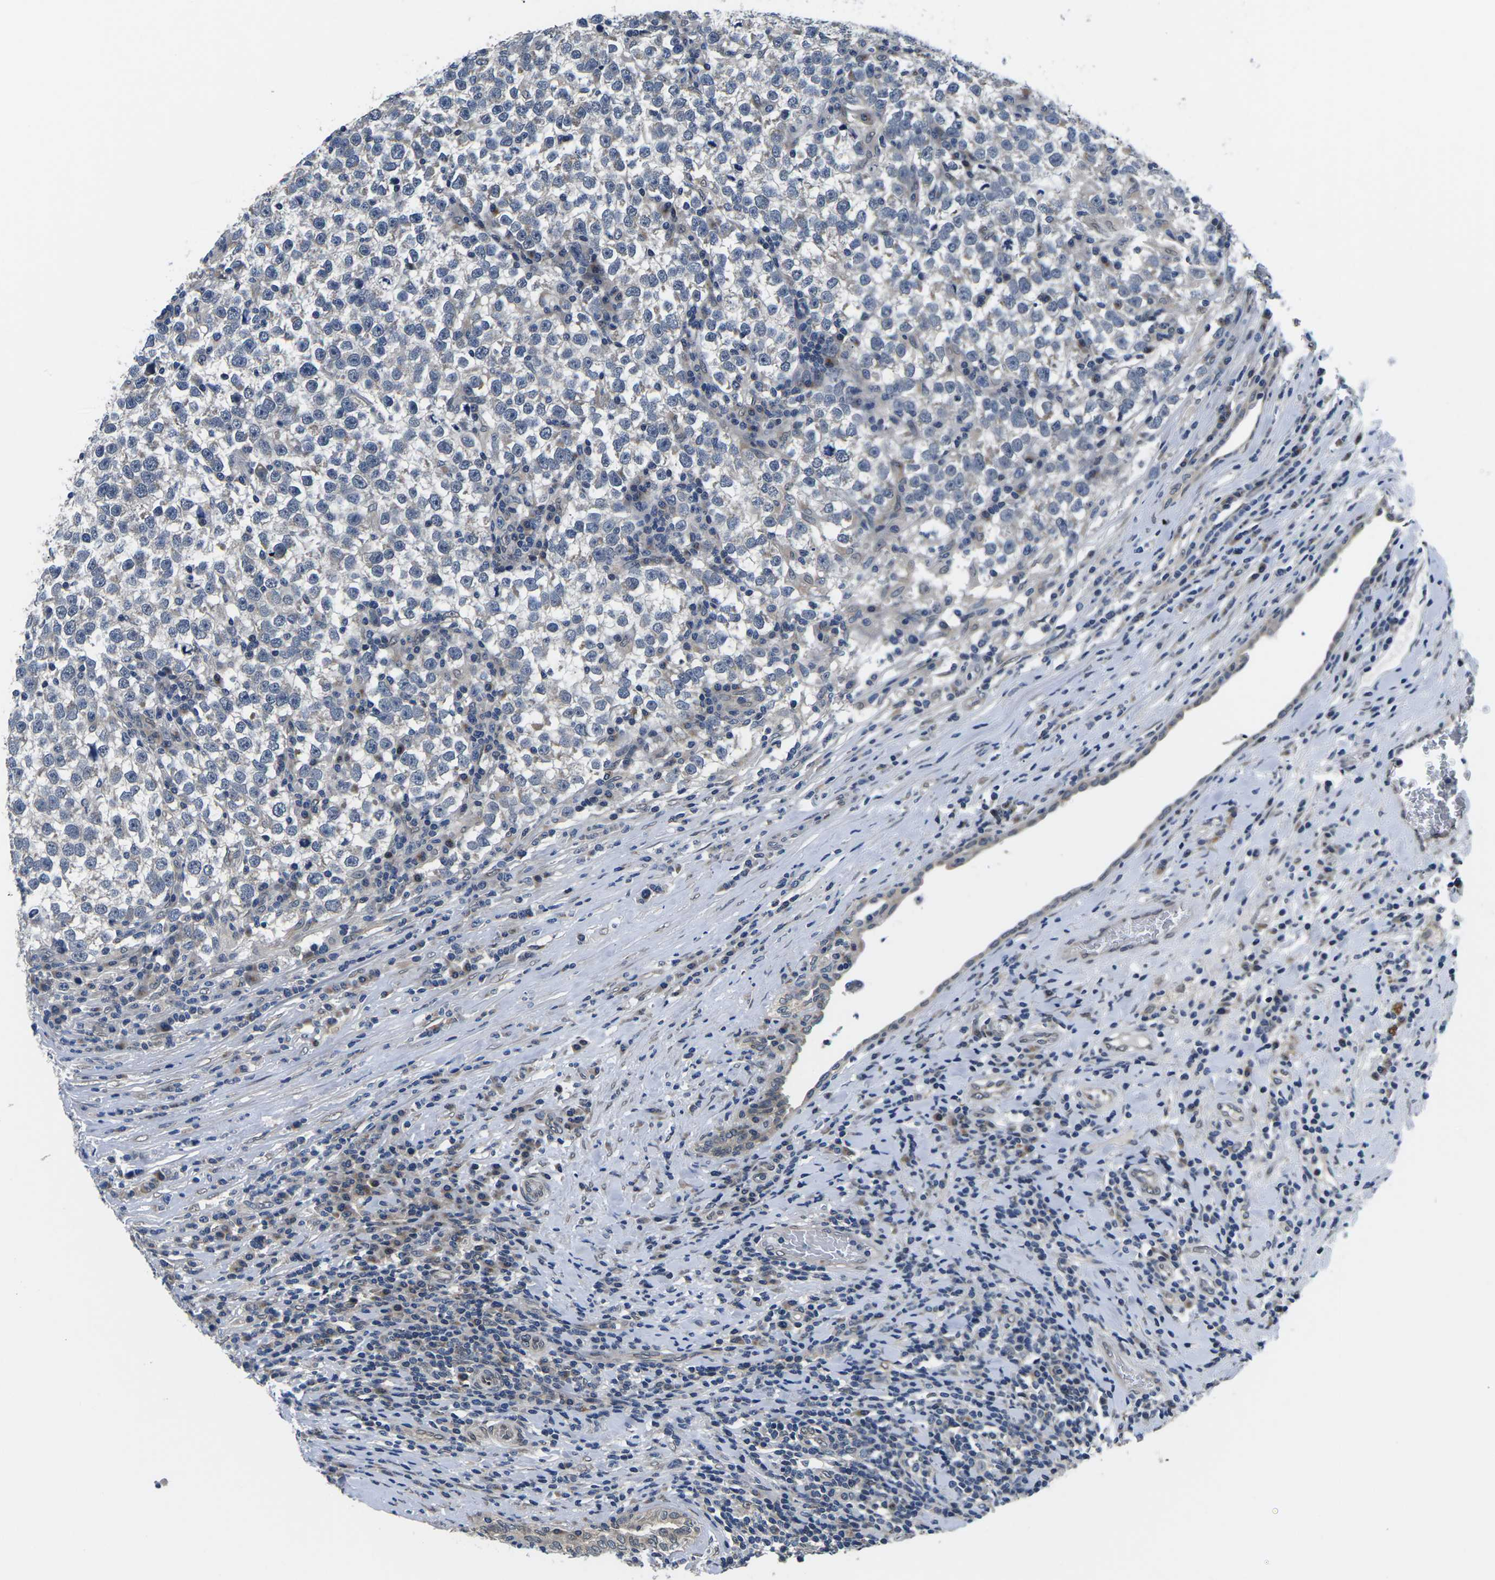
{"staining": {"intensity": "negative", "quantity": "none", "location": "none"}, "tissue": "testis cancer", "cell_type": "Tumor cells", "image_type": "cancer", "snomed": [{"axis": "morphology", "description": "Normal tissue, NOS"}, {"axis": "morphology", "description": "Seminoma, NOS"}, {"axis": "topography", "description": "Testis"}], "caption": "This is a micrograph of IHC staining of testis cancer, which shows no expression in tumor cells.", "gene": "SNX10", "patient": {"sex": "male", "age": 43}}